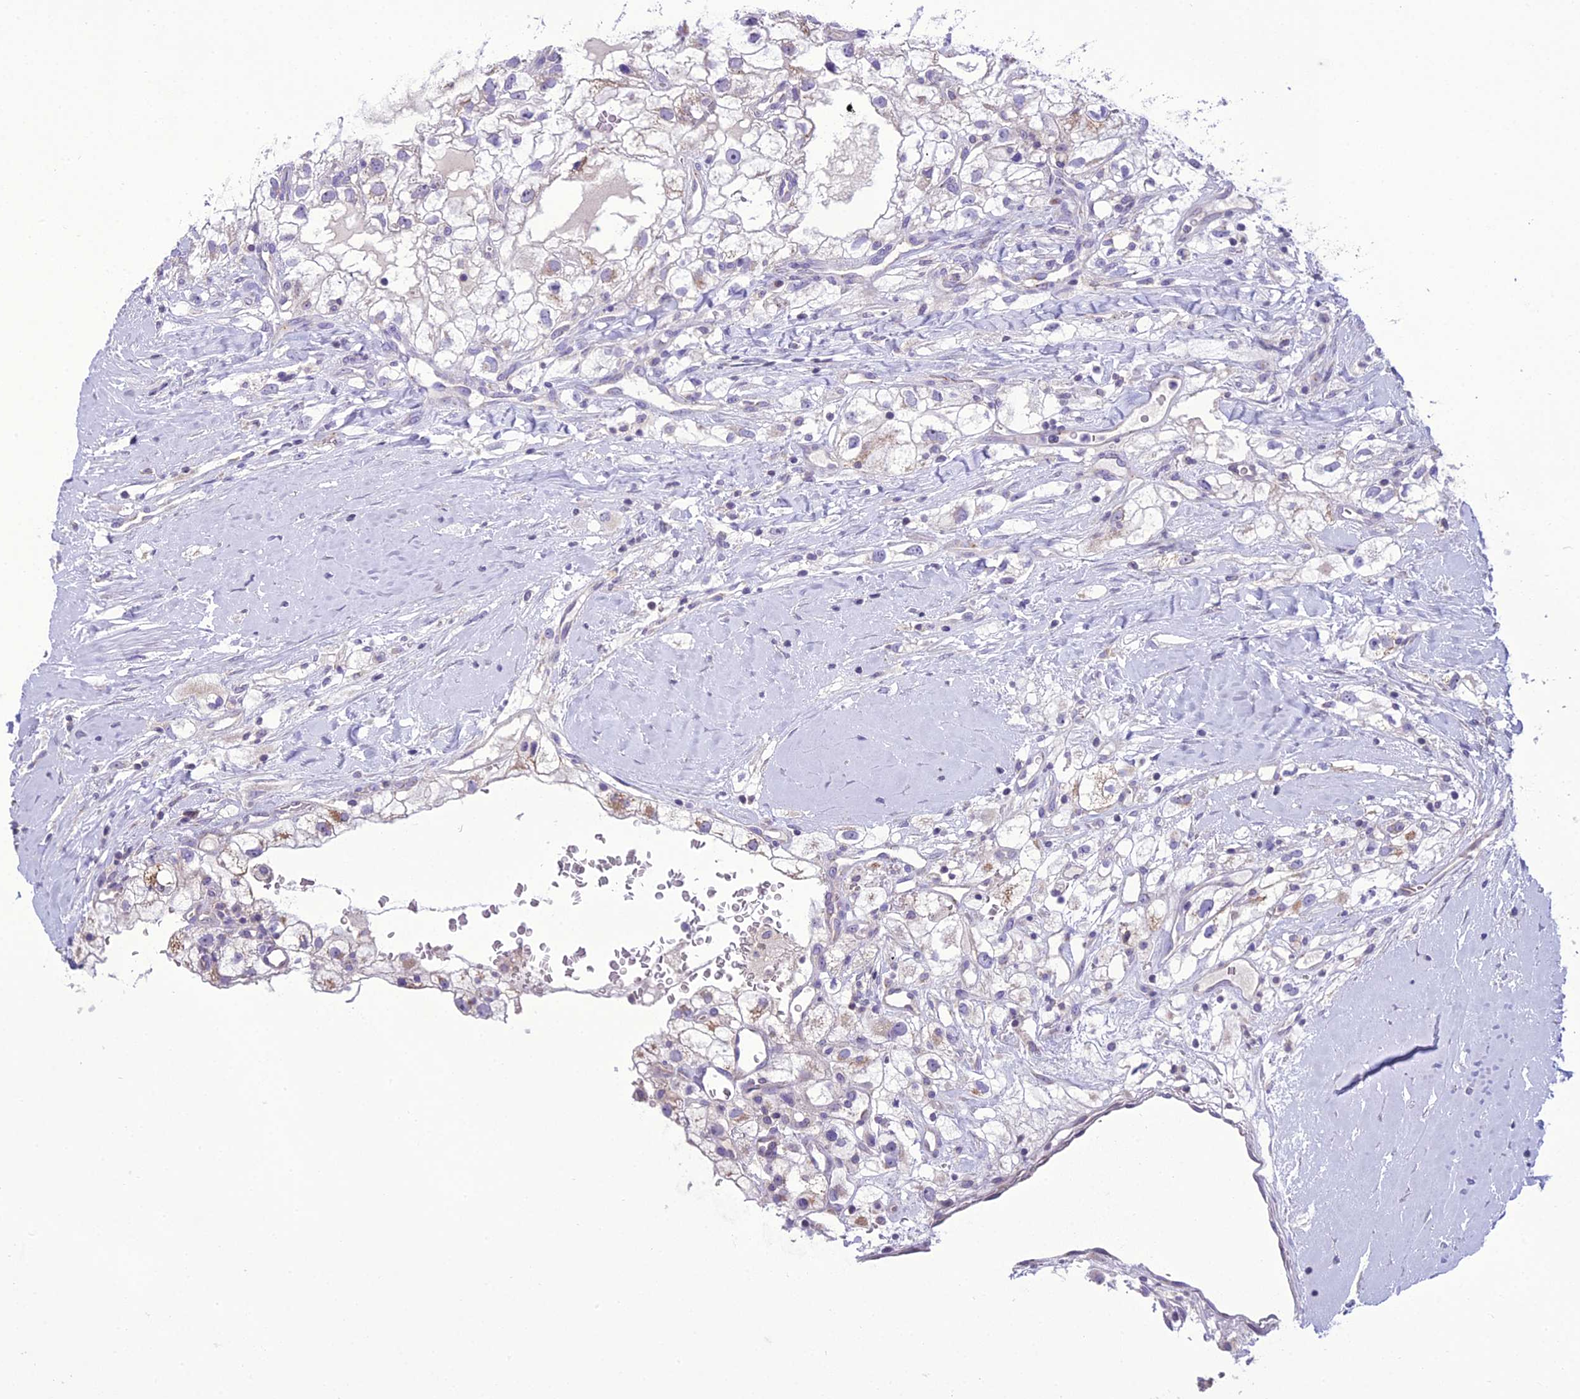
{"staining": {"intensity": "negative", "quantity": "none", "location": "none"}, "tissue": "renal cancer", "cell_type": "Tumor cells", "image_type": "cancer", "snomed": [{"axis": "morphology", "description": "Adenocarcinoma, NOS"}, {"axis": "topography", "description": "Kidney"}], "caption": "Tumor cells show no significant staining in renal cancer.", "gene": "B9D2", "patient": {"sex": "male", "age": 59}}